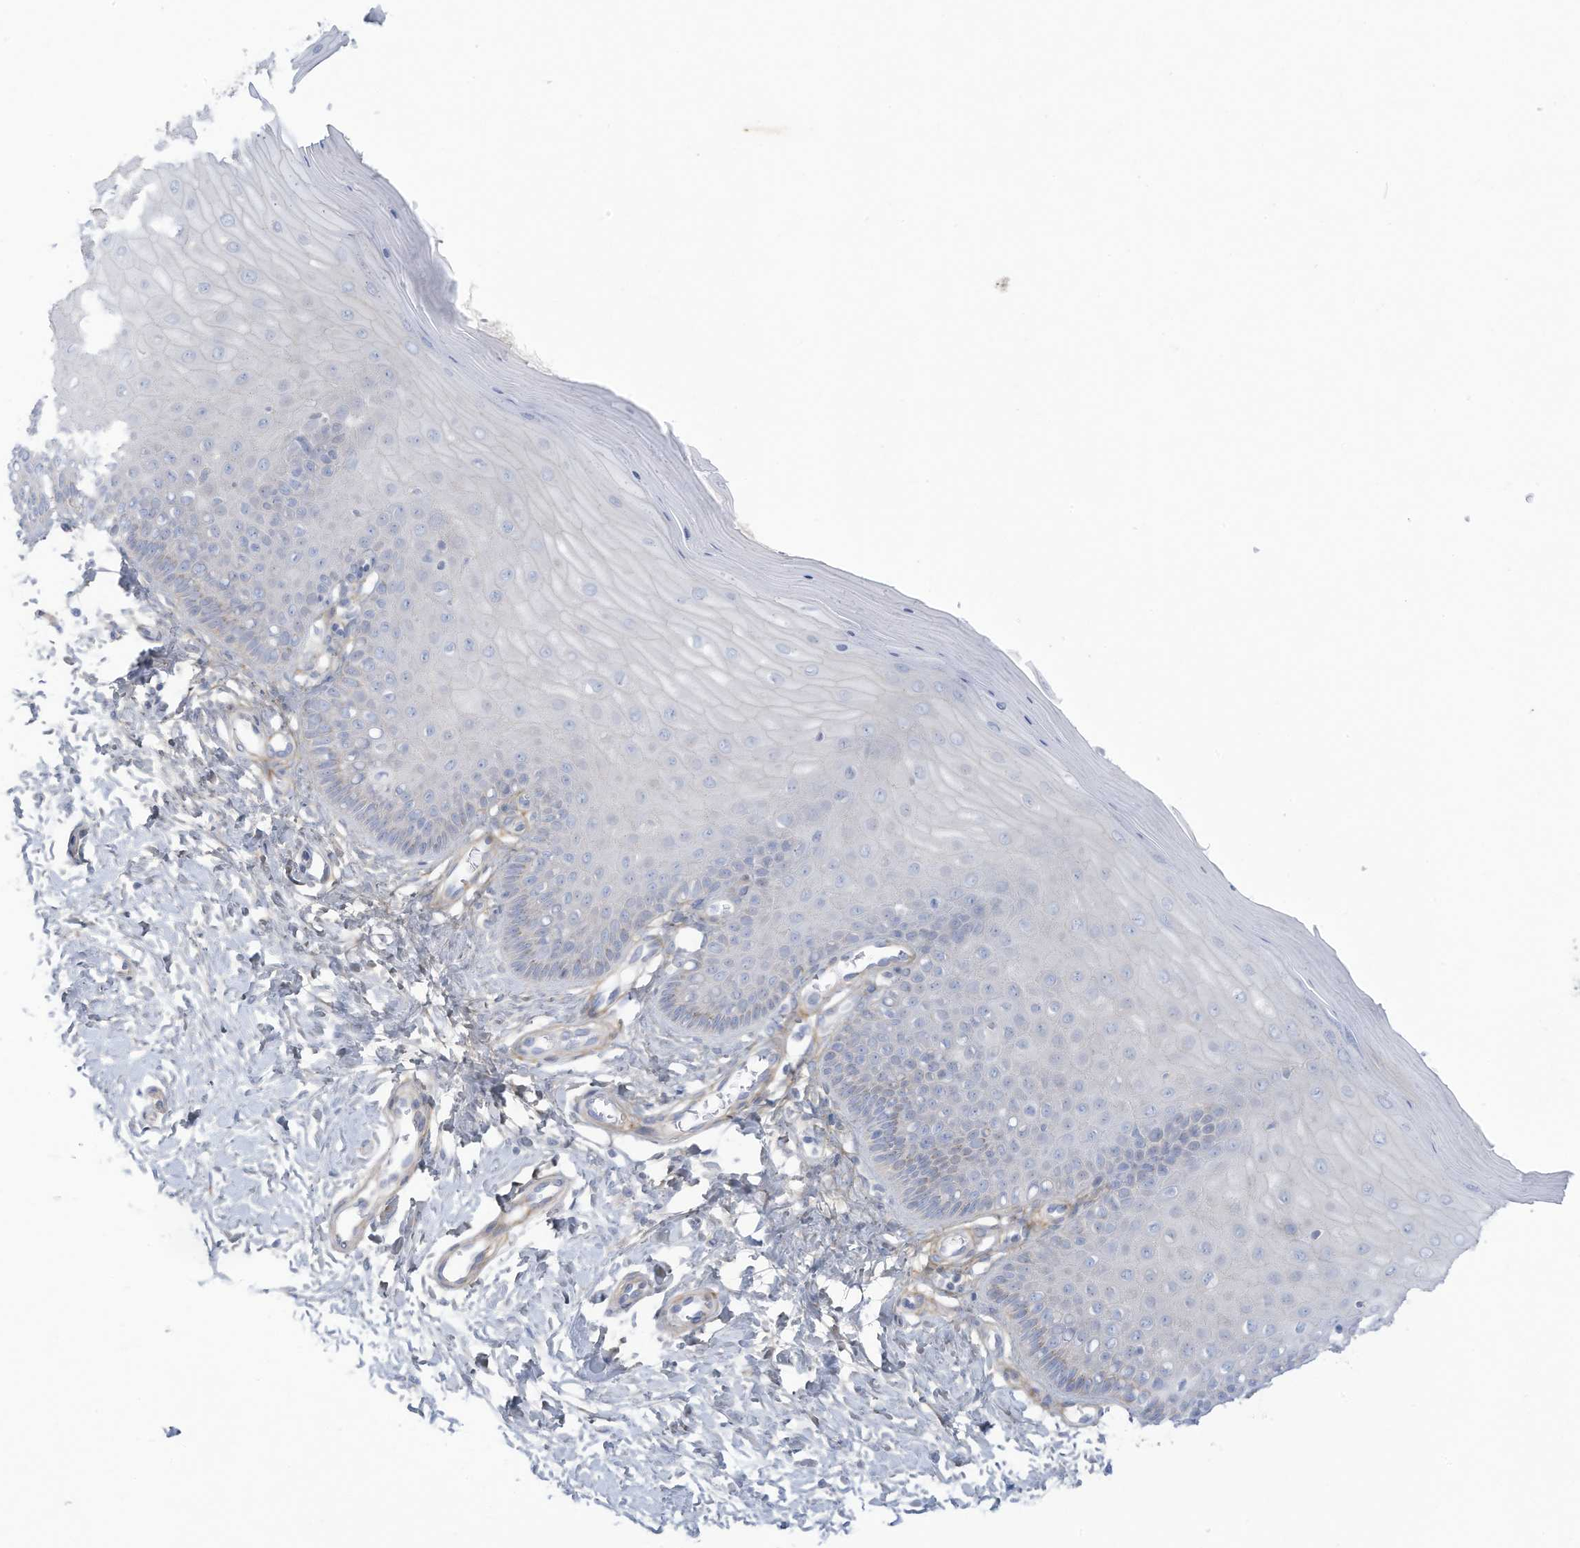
{"staining": {"intensity": "moderate", "quantity": ">75%", "location": "cytoplasmic/membranous"}, "tissue": "cervix", "cell_type": "Glandular cells", "image_type": "normal", "snomed": [{"axis": "morphology", "description": "Normal tissue, NOS"}, {"axis": "topography", "description": "Cervix"}], "caption": "High-magnification brightfield microscopy of normal cervix stained with DAB (3,3'-diaminobenzidine) (brown) and counterstained with hematoxylin (blue). glandular cells exhibit moderate cytoplasmic/membranous positivity is appreciated in approximately>75% of cells. The staining was performed using DAB (3,3'-diaminobenzidine) to visualize the protein expression in brown, while the nuclei were stained in blue with hematoxylin (Magnification: 20x).", "gene": "TRMT2B", "patient": {"sex": "female", "age": 55}}